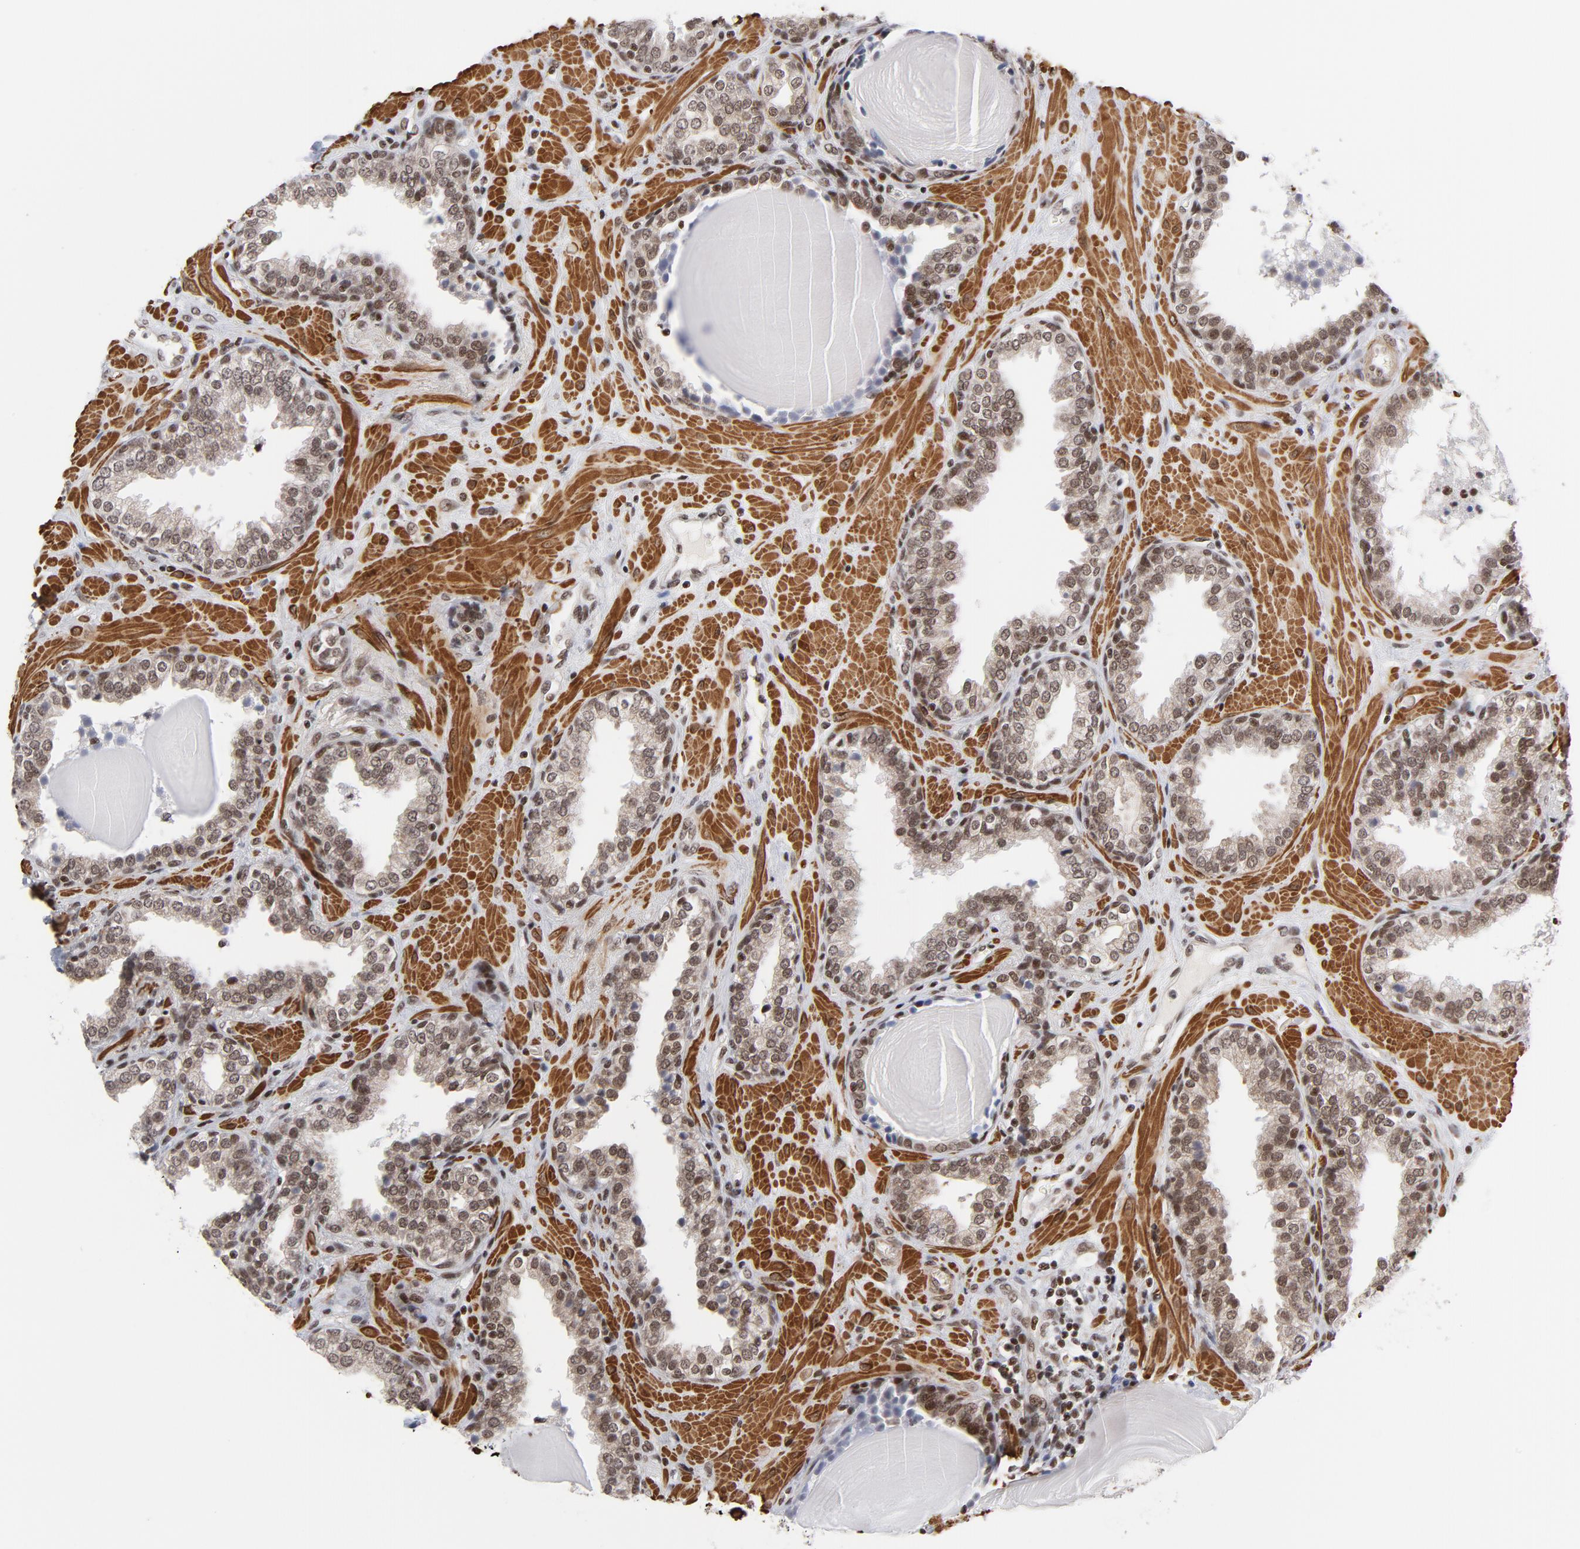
{"staining": {"intensity": "moderate", "quantity": ">75%", "location": "nuclear"}, "tissue": "prostate", "cell_type": "Glandular cells", "image_type": "normal", "snomed": [{"axis": "morphology", "description": "Normal tissue, NOS"}, {"axis": "topography", "description": "Prostate"}], "caption": "Protein analysis of benign prostate exhibits moderate nuclear expression in about >75% of glandular cells. Nuclei are stained in blue.", "gene": "CTCF", "patient": {"sex": "male", "age": 51}}